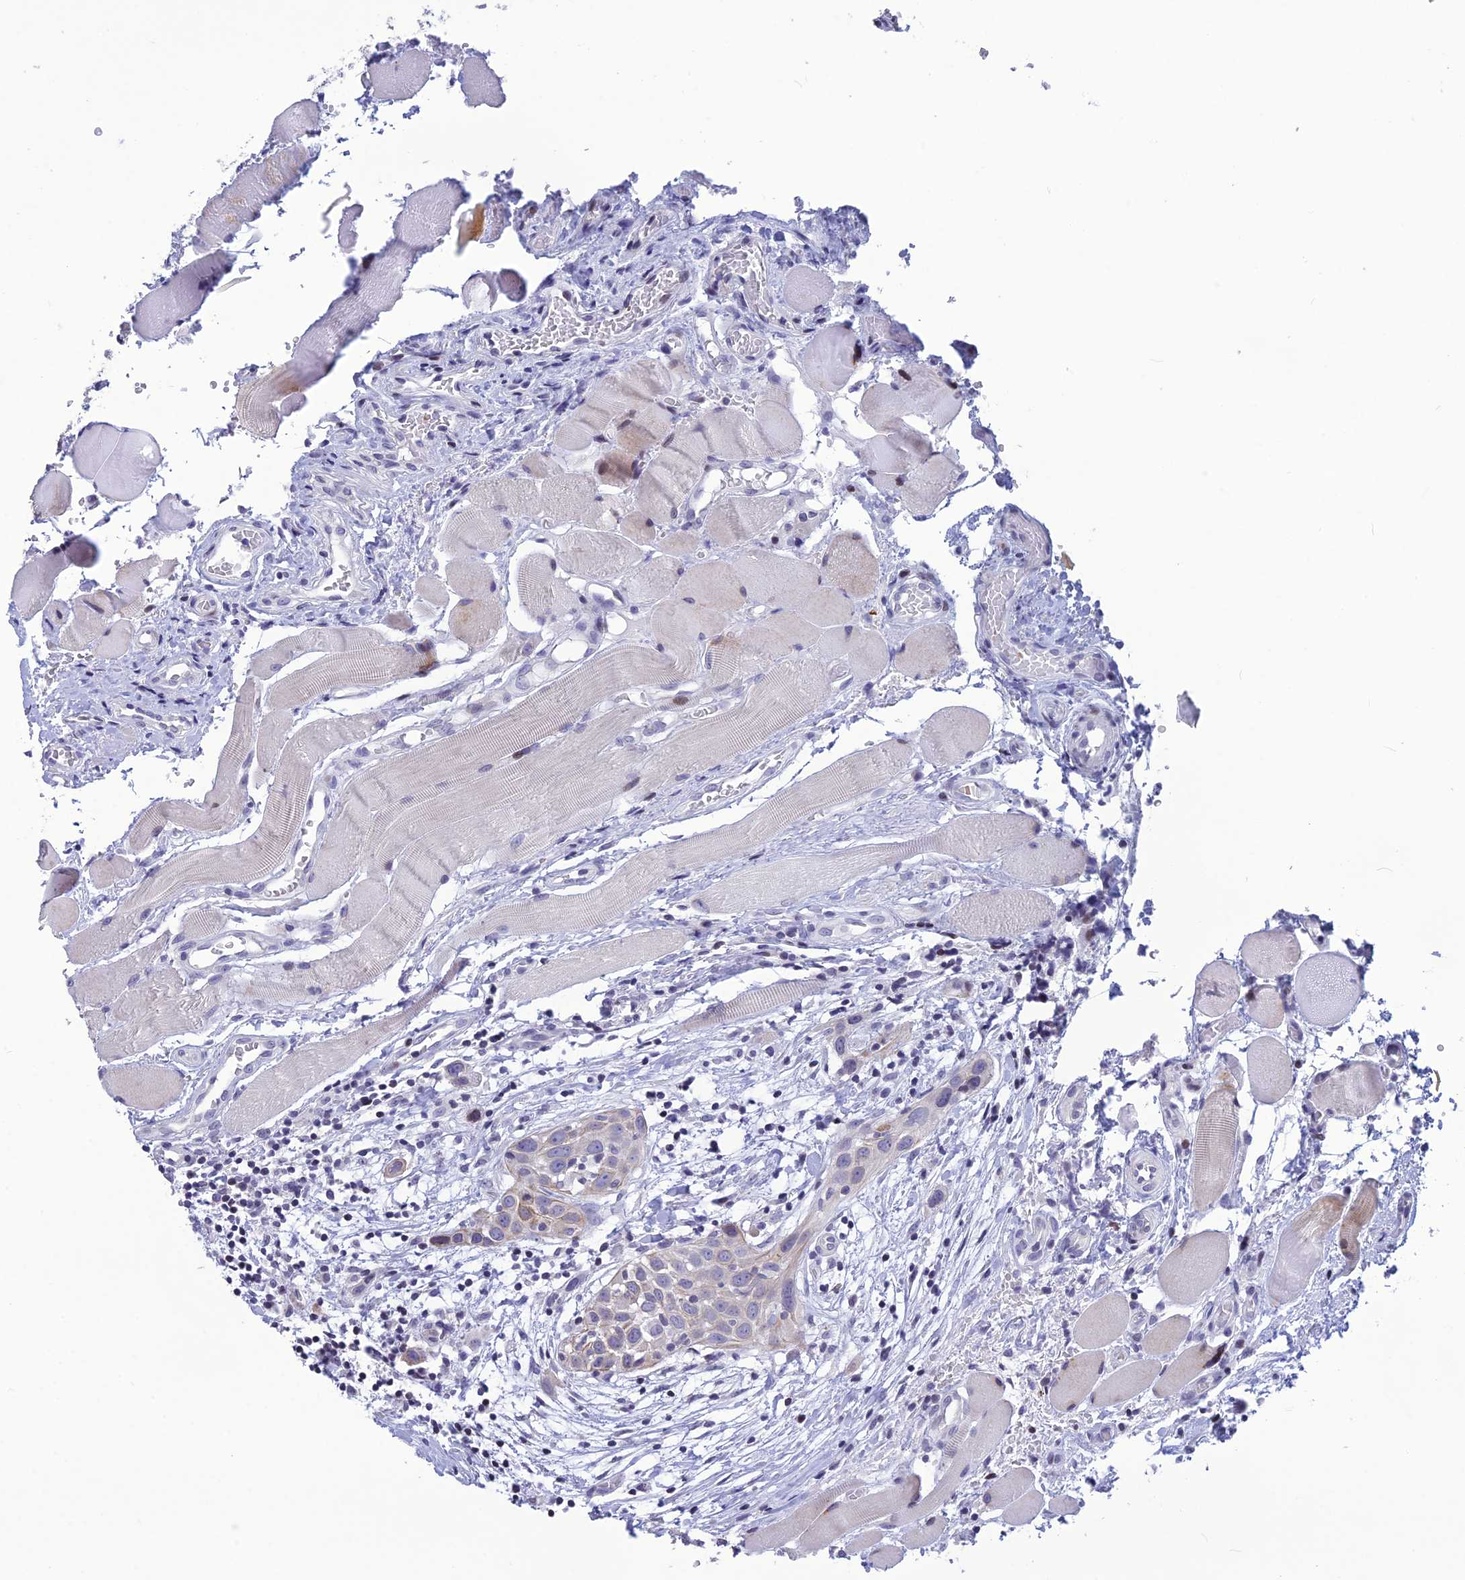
{"staining": {"intensity": "negative", "quantity": "none", "location": "none"}, "tissue": "head and neck cancer", "cell_type": "Tumor cells", "image_type": "cancer", "snomed": [{"axis": "morphology", "description": "Squamous cell carcinoma, NOS"}, {"axis": "topography", "description": "Oral tissue"}, {"axis": "topography", "description": "Head-Neck"}], "caption": "IHC histopathology image of human squamous cell carcinoma (head and neck) stained for a protein (brown), which shows no positivity in tumor cells.", "gene": "TMEM134", "patient": {"sex": "female", "age": 50}}